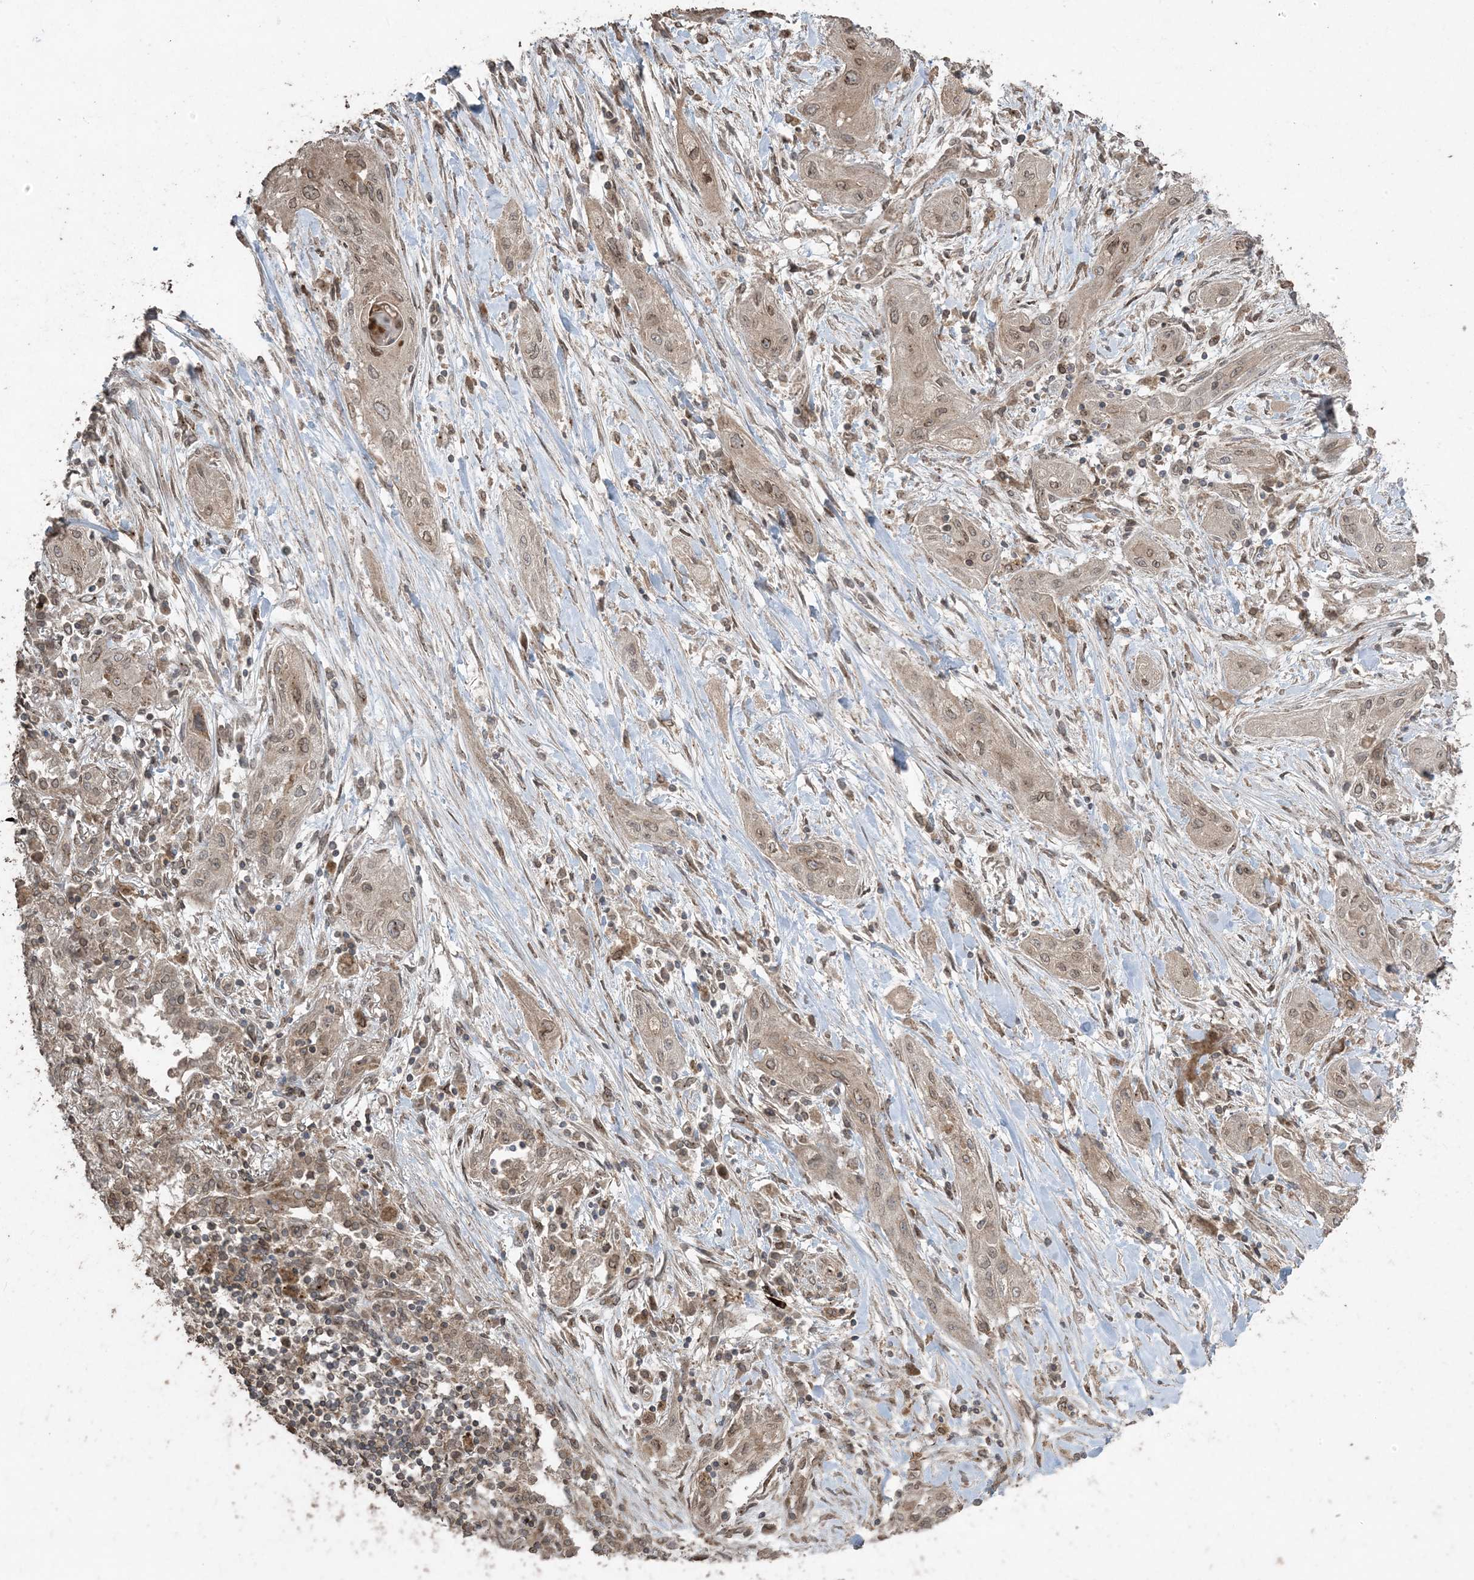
{"staining": {"intensity": "weak", "quantity": ">75%", "location": "cytoplasmic/membranous,nuclear"}, "tissue": "lung cancer", "cell_type": "Tumor cells", "image_type": "cancer", "snomed": [{"axis": "morphology", "description": "Squamous cell carcinoma, NOS"}, {"axis": "topography", "description": "Lung"}], "caption": "This photomicrograph demonstrates immunohistochemistry (IHC) staining of squamous cell carcinoma (lung), with low weak cytoplasmic/membranous and nuclear expression in about >75% of tumor cells.", "gene": "DDX19B", "patient": {"sex": "female", "age": 47}}